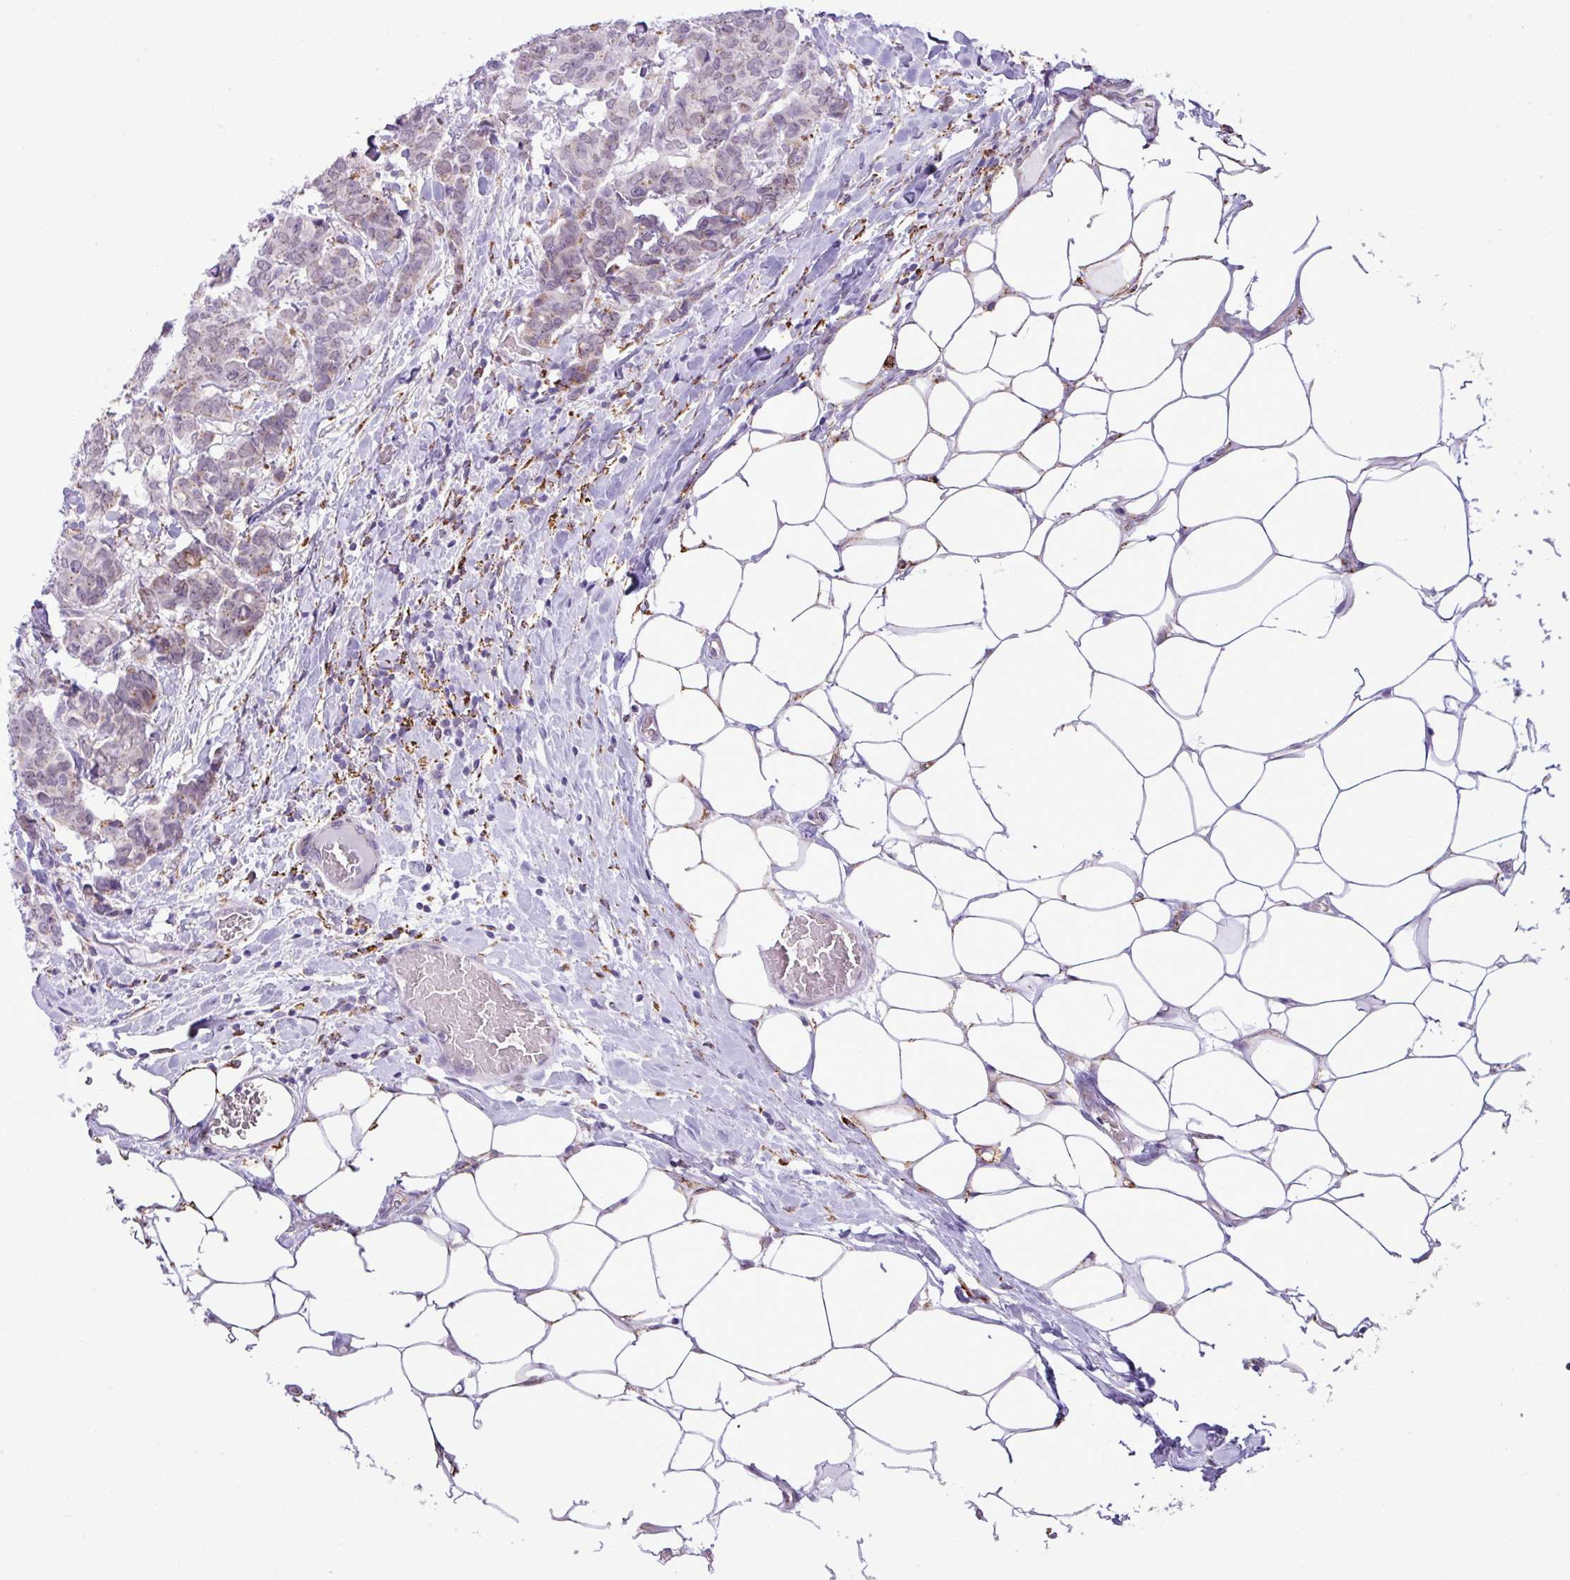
{"staining": {"intensity": "negative", "quantity": "none", "location": "none"}, "tissue": "breast cancer", "cell_type": "Tumor cells", "image_type": "cancer", "snomed": [{"axis": "morphology", "description": "Duct carcinoma"}, {"axis": "topography", "description": "Breast"}], "caption": "The IHC micrograph has no significant expression in tumor cells of intraductal carcinoma (breast) tissue.", "gene": "SGPP1", "patient": {"sex": "female", "age": 75}}